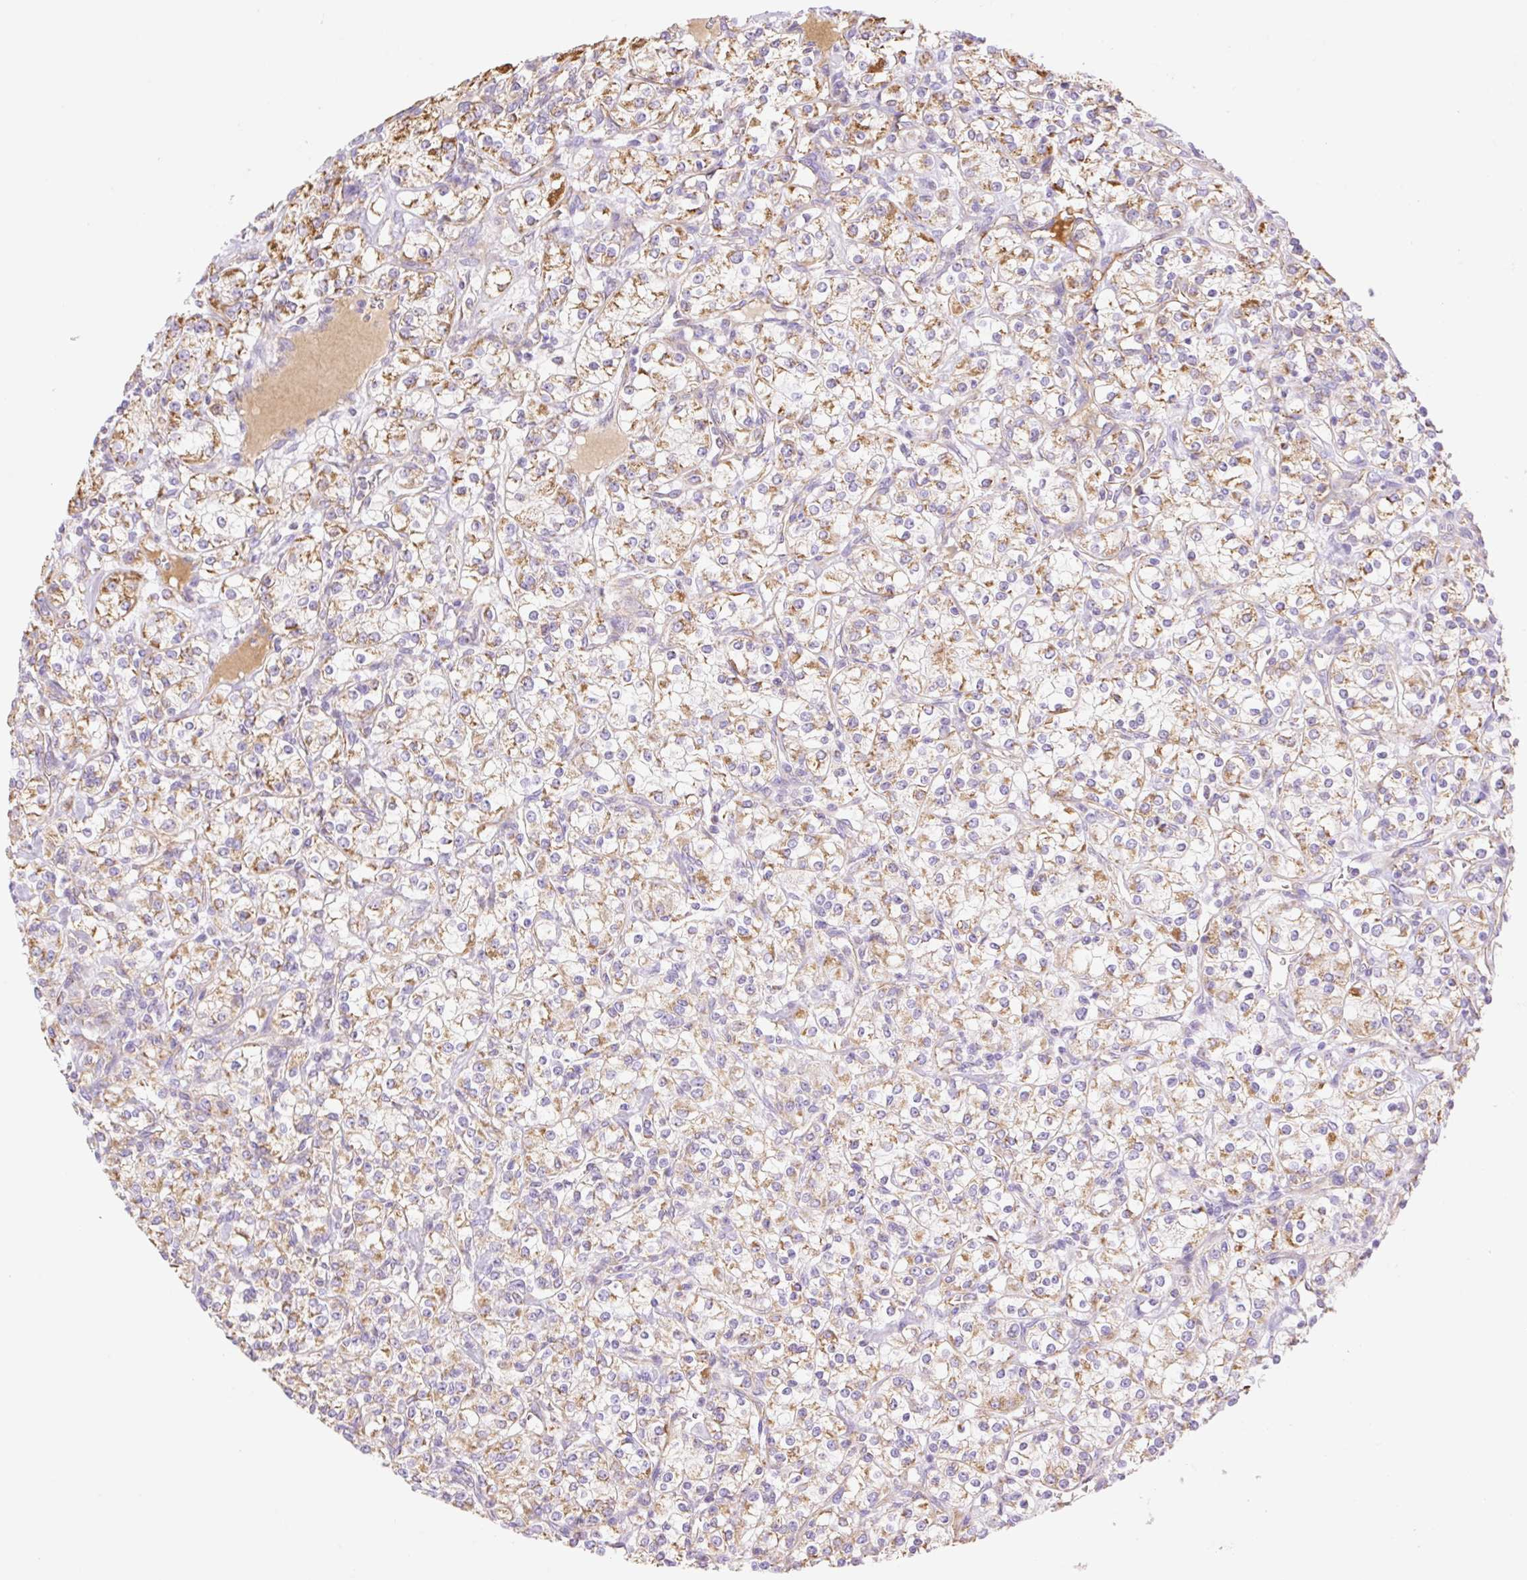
{"staining": {"intensity": "moderate", "quantity": "25%-75%", "location": "cytoplasmic/membranous"}, "tissue": "renal cancer", "cell_type": "Tumor cells", "image_type": "cancer", "snomed": [{"axis": "morphology", "description": "Adenocarcinoma, NOS"}, {"axis": "topography", "description": "Kidney"}], "caption": "The micrograph exhibits staining of renal cancer, revealing moderate cytoplasmic/membranous protein expression (brown color) within tumor cells.", "gene": "ESAM", "patient": {"sex": "male", "age": 77}}